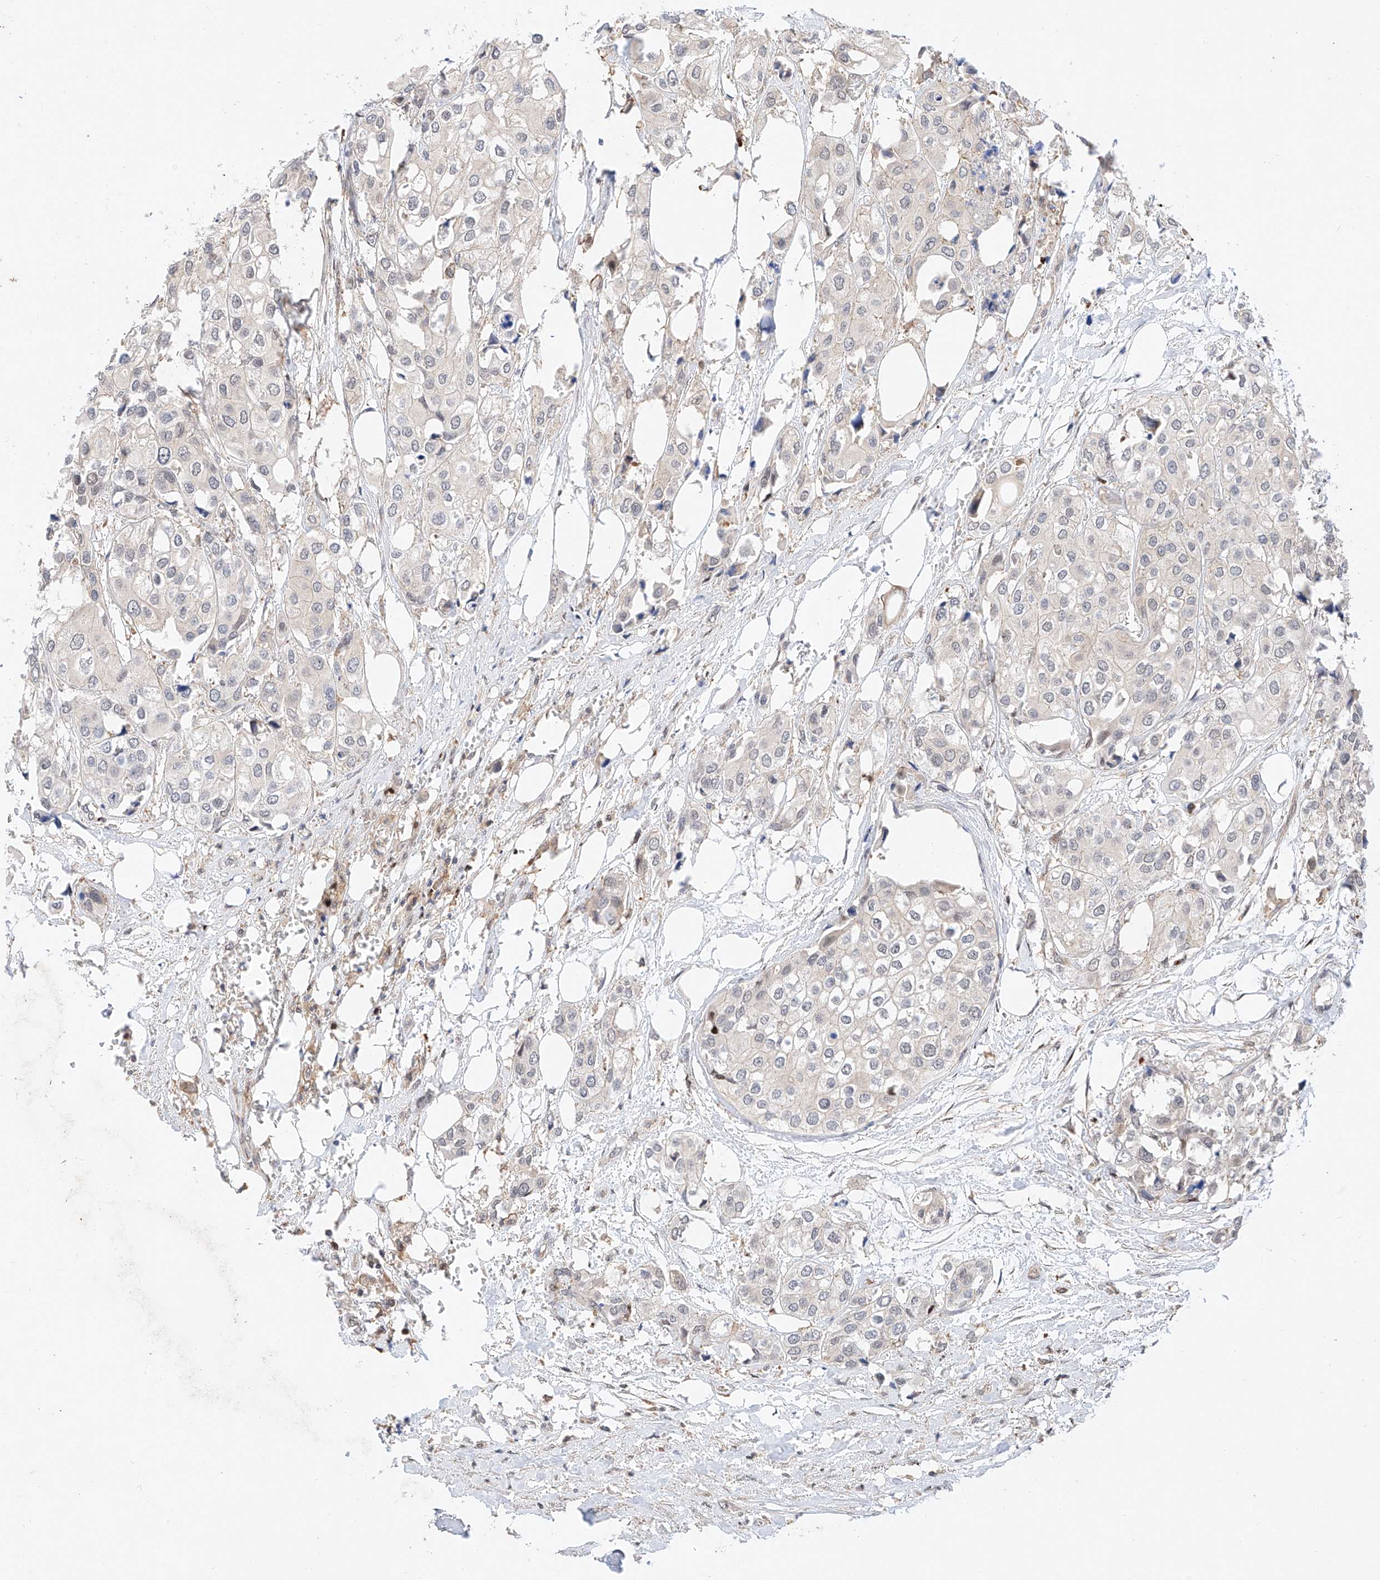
{"staining": {"intensity": "negative", "quantity": "none", "location": "none"}, "tissue": "urothelial cancer", "cell_type": "Tumor cells", "image_type": "cancer", "snomed": [{"axis": "morphology", "description": "Urothelial carcinoma, High grade"}, {"axis": "topography", "description": "Urinary bladder"}], "caption": "Urothelial carcinoma (high-grade) was stained to show a protein in brown. There is no significant positivity in tumor cells. (DAB (3,3'-diaminobenzidine) immunohistochemistry (IHC), high magnification).", "gene": "HDAC9", "patient": {"sex": "male", "age": 64}}